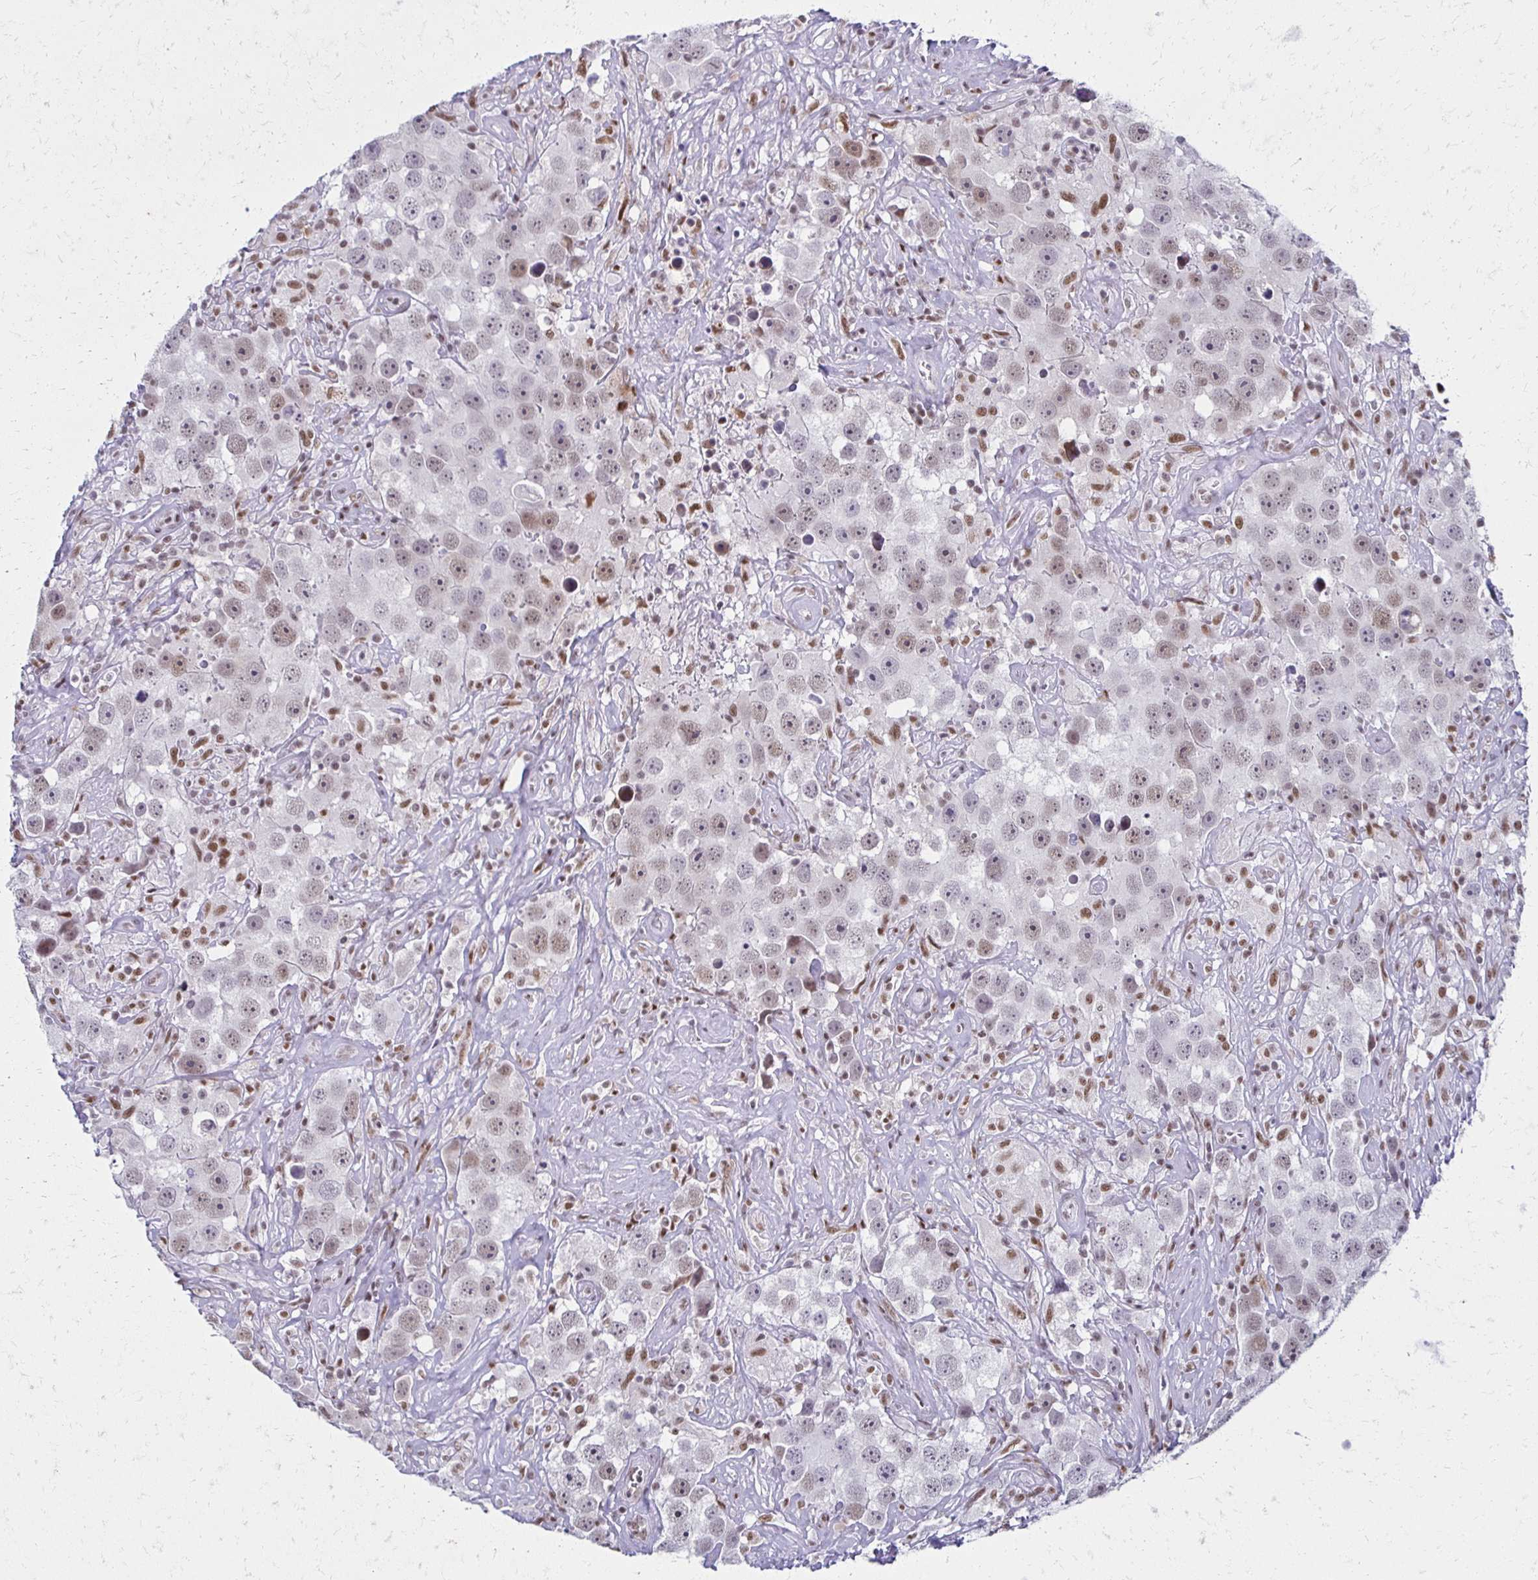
{"staining": {"intensity": "moderate", "quantity": "<25%", "location": "nuclear"}, "tissue": "testis cancer", "cell_type": "Tumor cells", "image_type": "cancer", "snomed": [{"axis": "morphology", "description": "Seminoma, NOS"}, {"axis": "topography", "description": "Testis"}], "caption": "Seminoma (testis) stained with DAB IHC demonstrates low levels of moderate nuclear expression in about <25% of tumor cells. Immunohistochemistry stains the protein in brown and the nuclei are stained blue.", "gene": "IRF7", "patient": {"sex": "male", "age": 49}}